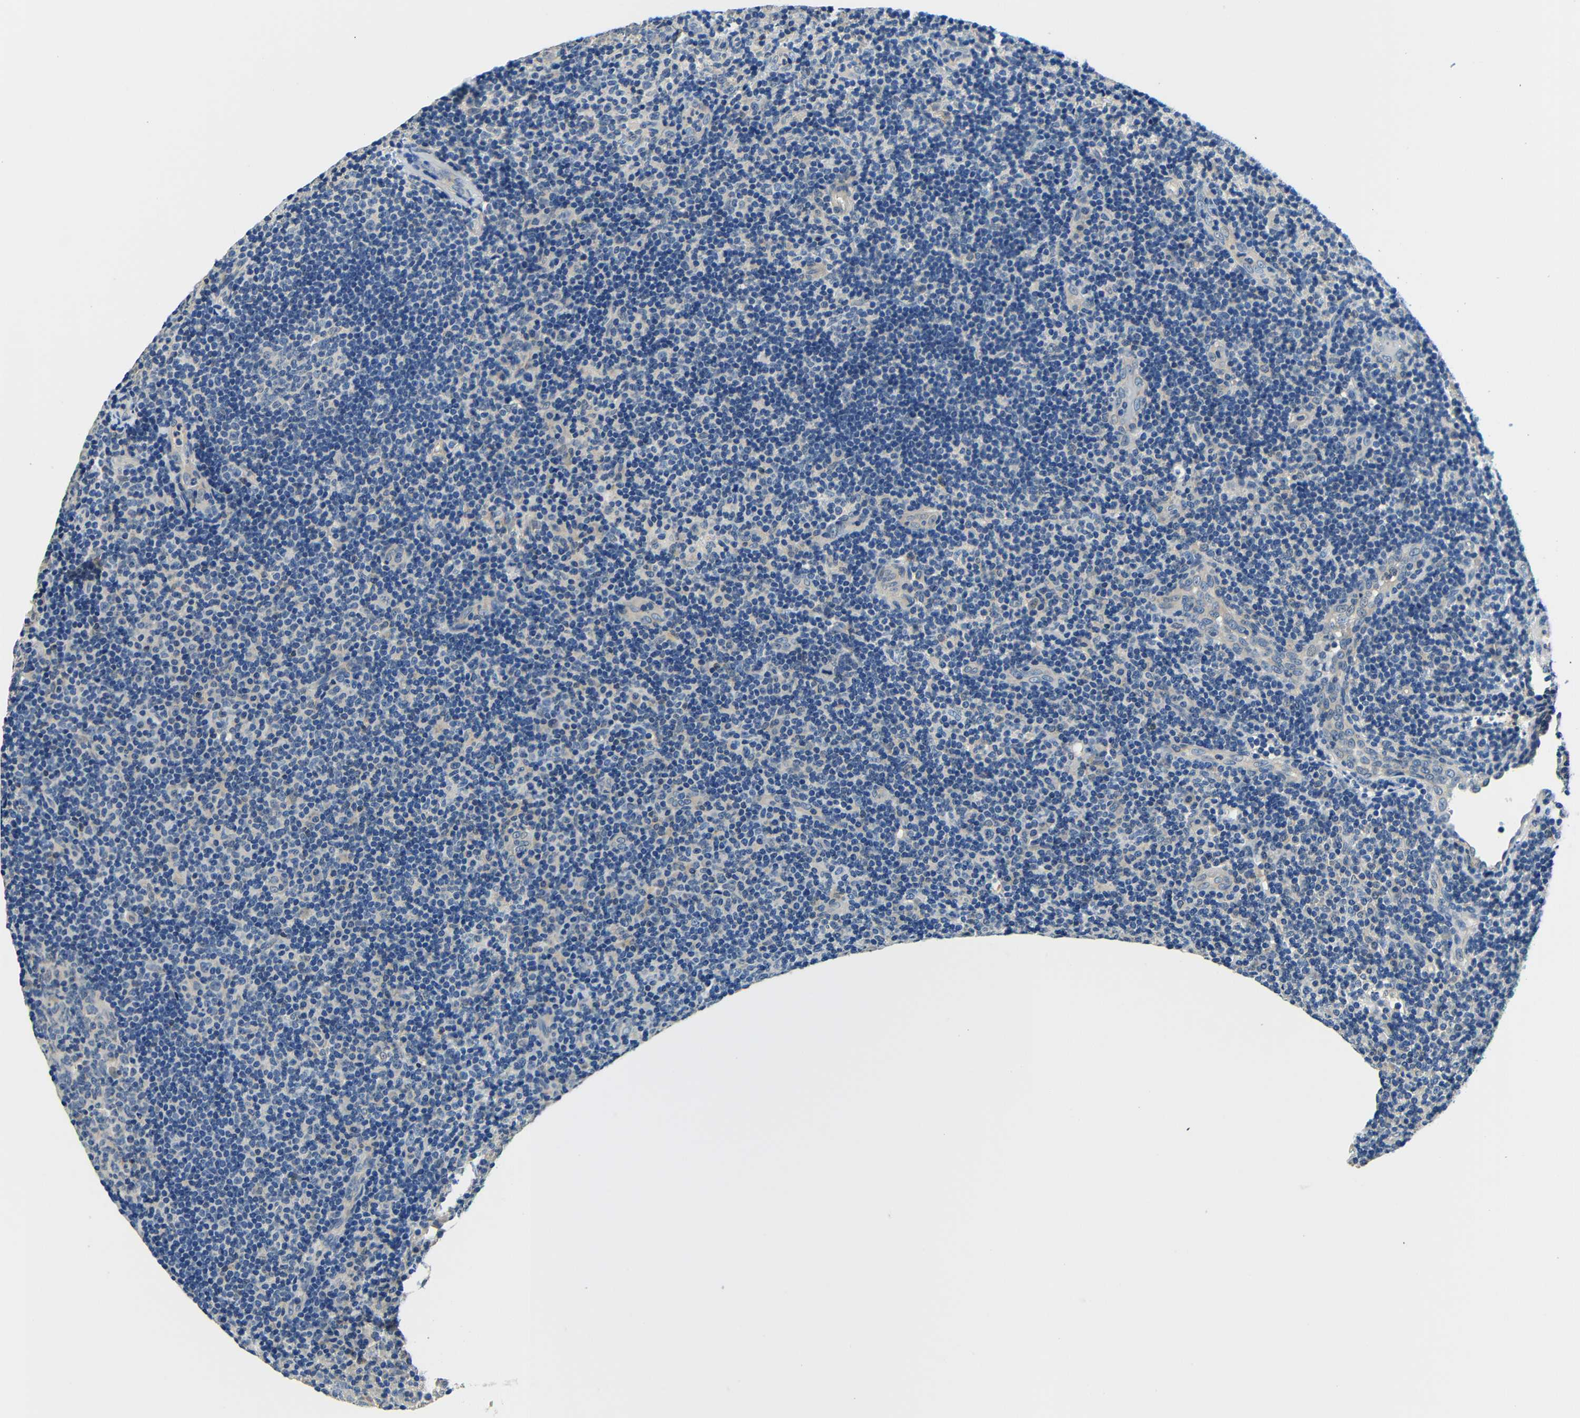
{"staining": {"intensity": "negative", "quantity": "none", "location": "none"}, "tissue": "tonsil", "cell_type": "Germinal center cells", "image_type": "normal", "snomed": [{"axis": "morphology", "description": "Normal tissue, NOS"}, {"axis": "topography", "description": "Tonsil"}], "caption": "Germinal center cells show no significant protein expression in unremarkable tonsil. (Brightfield microscopy of DAB IHC at high magnification).", "gene": "ADAP1", "patient": {"sex": "female", "age": 40}}